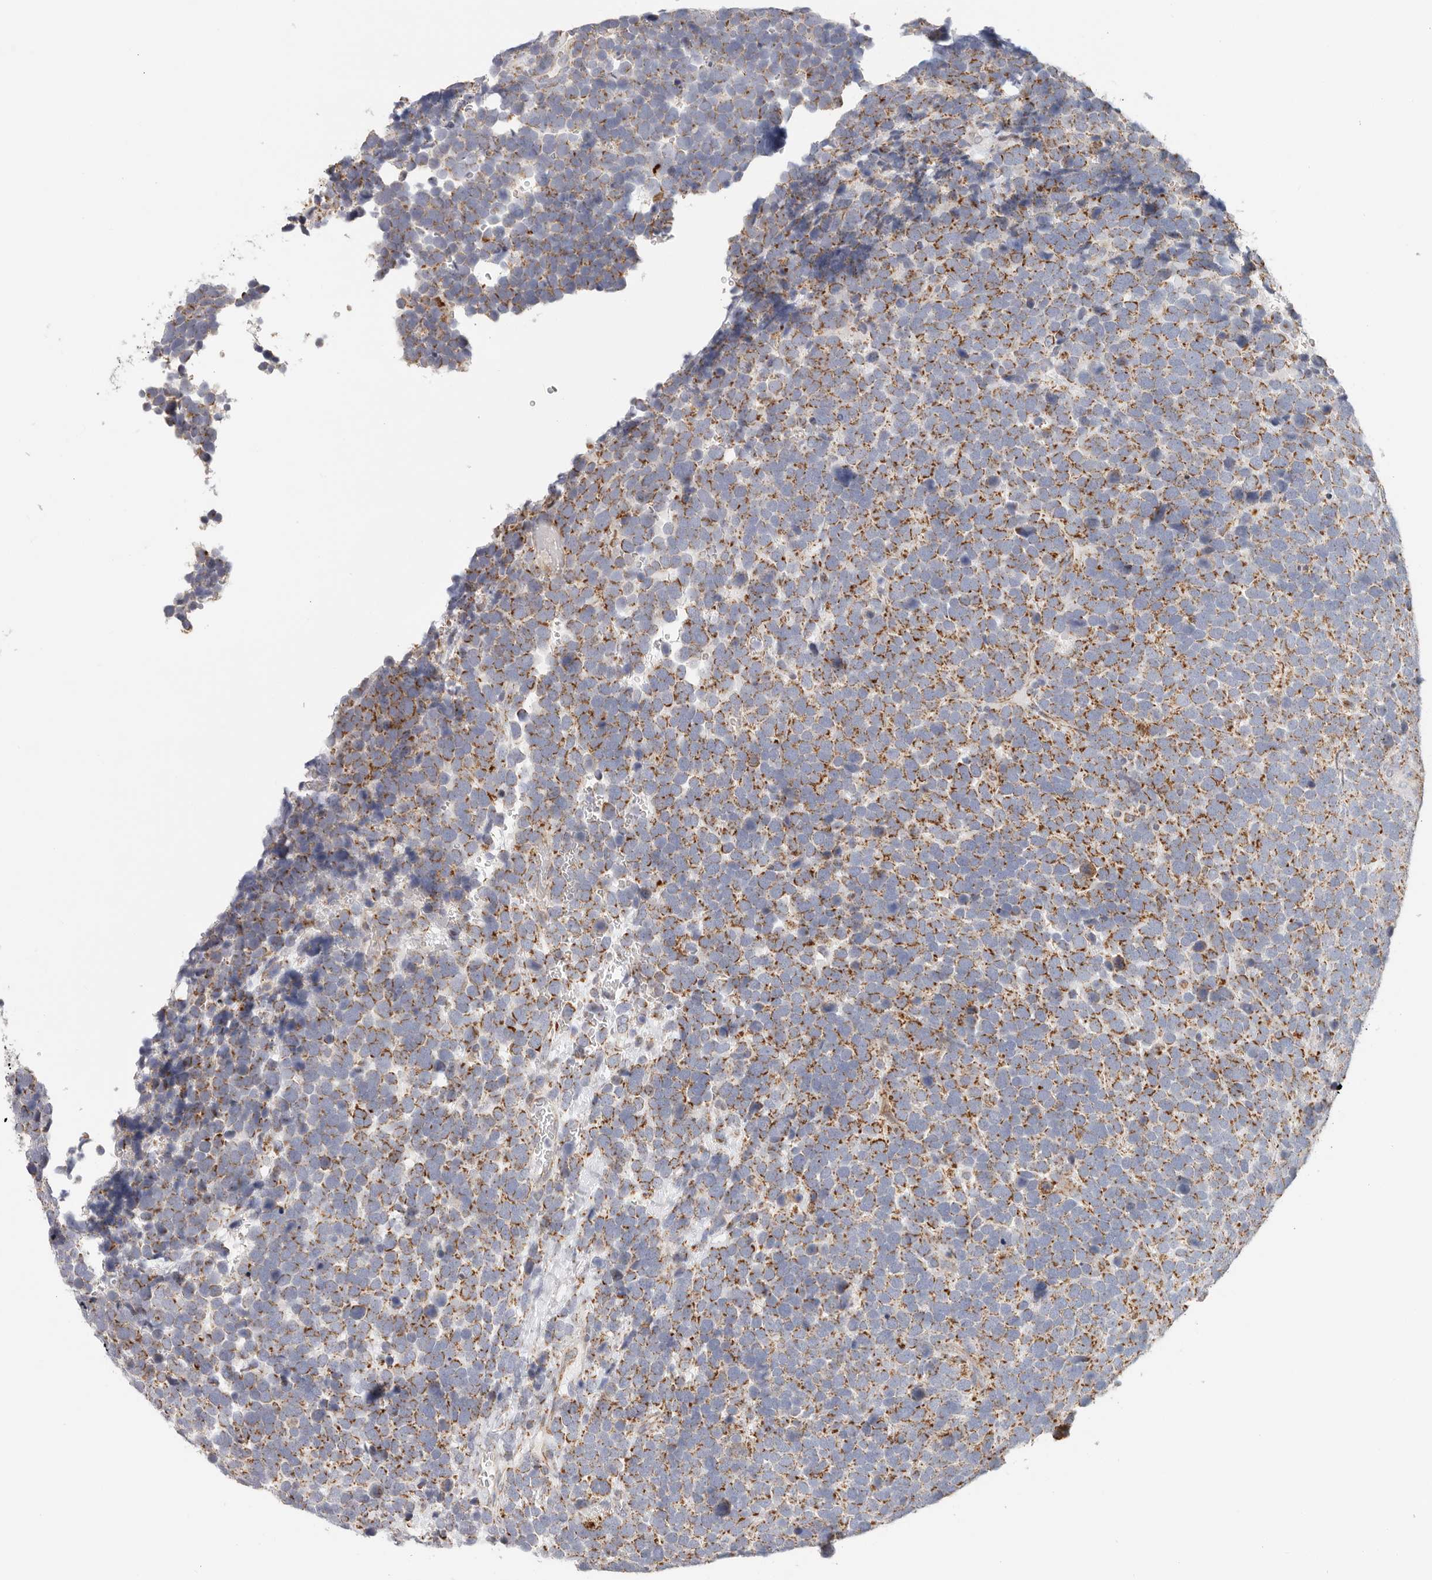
{"staining": {"intensity": "moderate", "quantity": "25%-75%", "location": "cytoplasmic/membranous"}, "tissue": "urothelial cancer", "cell_type": "Tumor cells", "image_type": "cancer", "snomed": [{"axis": "morphology", "description": "Urothelial carcinoma, High grade"}, {"axis": "topography", "description": "Urinary bladder"}], "caption": "Protein analysis of urothelial cancer tissue shows moderate cytoplasmic/membranous positivity in about 25%-75% of tumor cells.", "gene": "AFDN", "patient": {"sex": "female", "age": 82}}